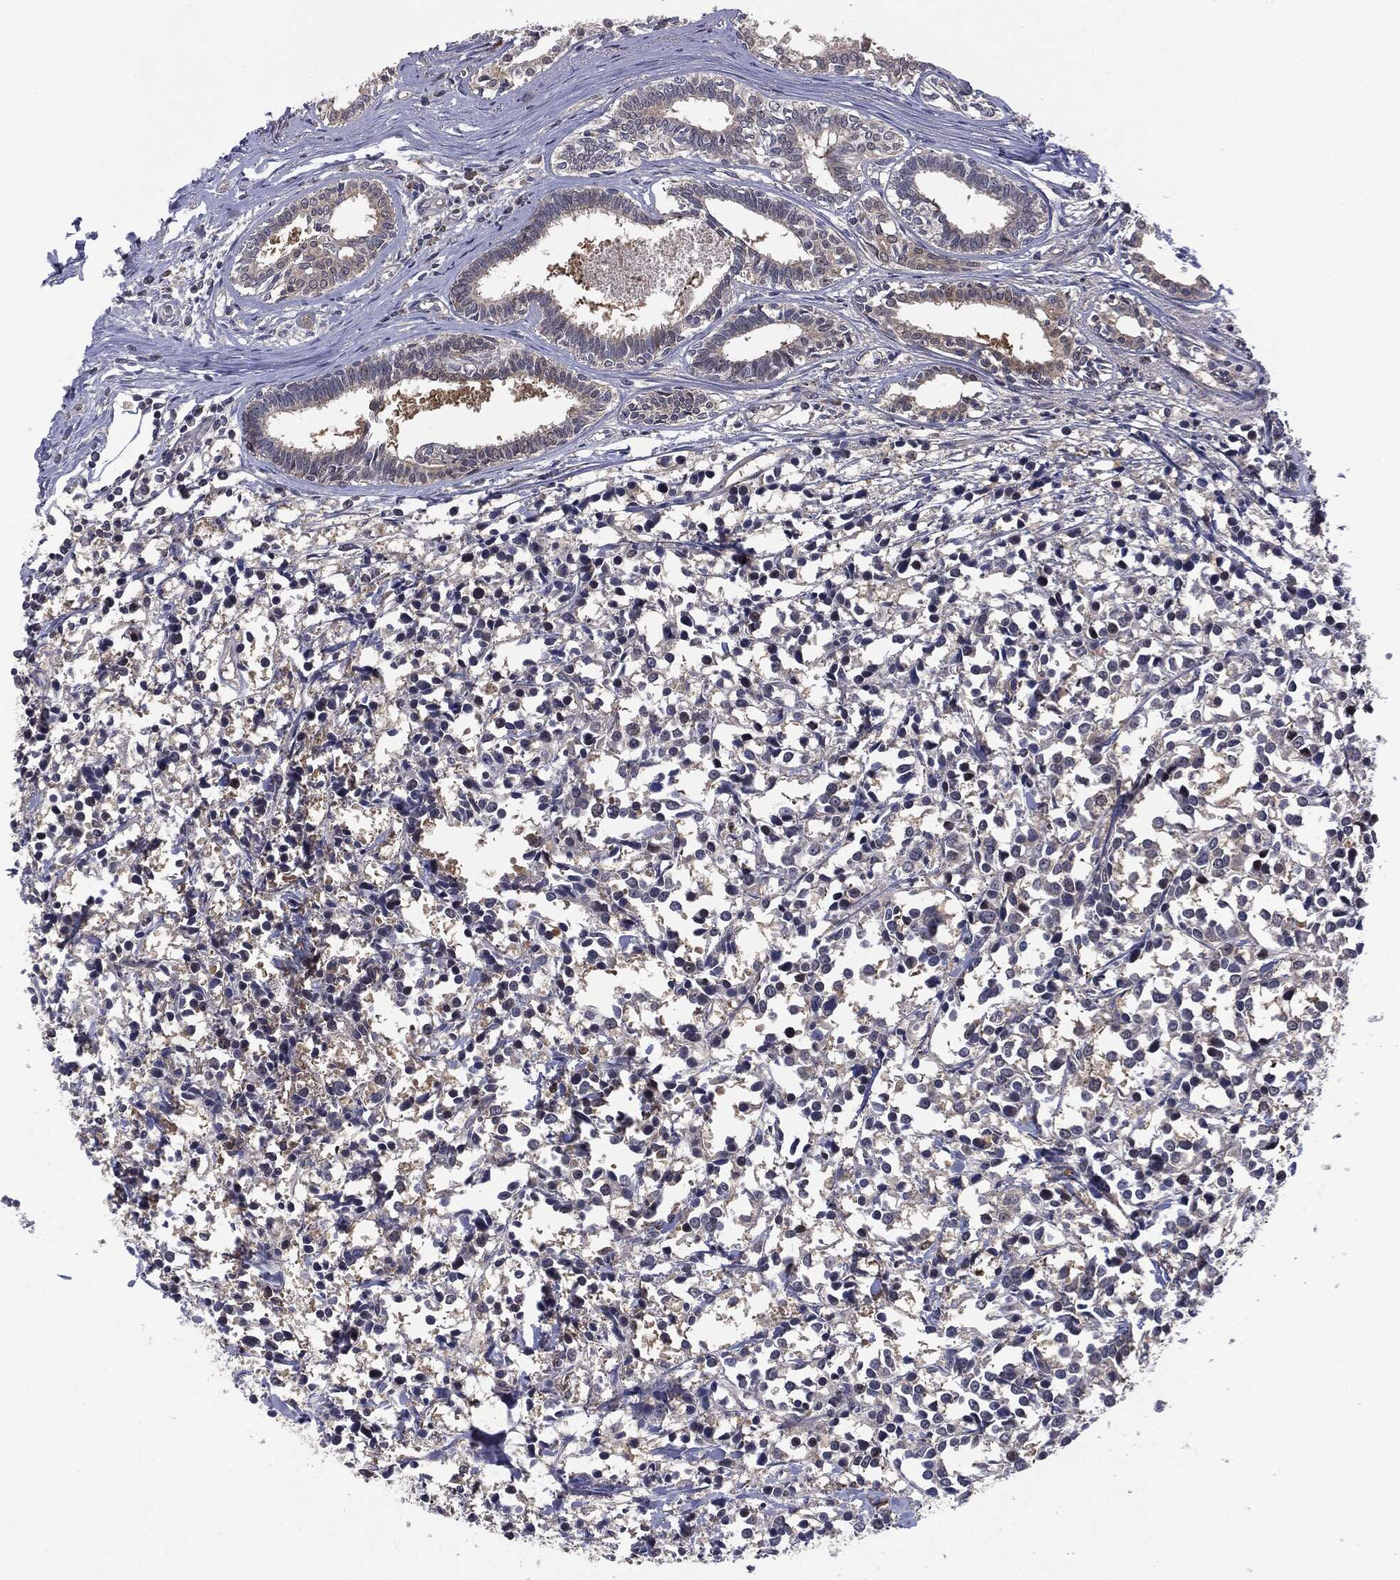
{"staining": {"intensity": "negative", "quantity": "none", "location": "none"}, "tissue": "breast cancer", "cell_type": "Tumor cells", "image_type": "cancer", "snomed": [{"axis": "morphology", "description": "Duct carcinoma"}, {"axis": "topography", "description": "Breast"}], "caption": "This histopathology image is of infiltrating ductal carcinoma (breast) stained with immunohistochemistry to label a protein in brown with the nuclei are counter-stained blue. There is no expression in tumor cells.", "gene": "PTPA", "patient": {"sex": "female", "age": 80}}